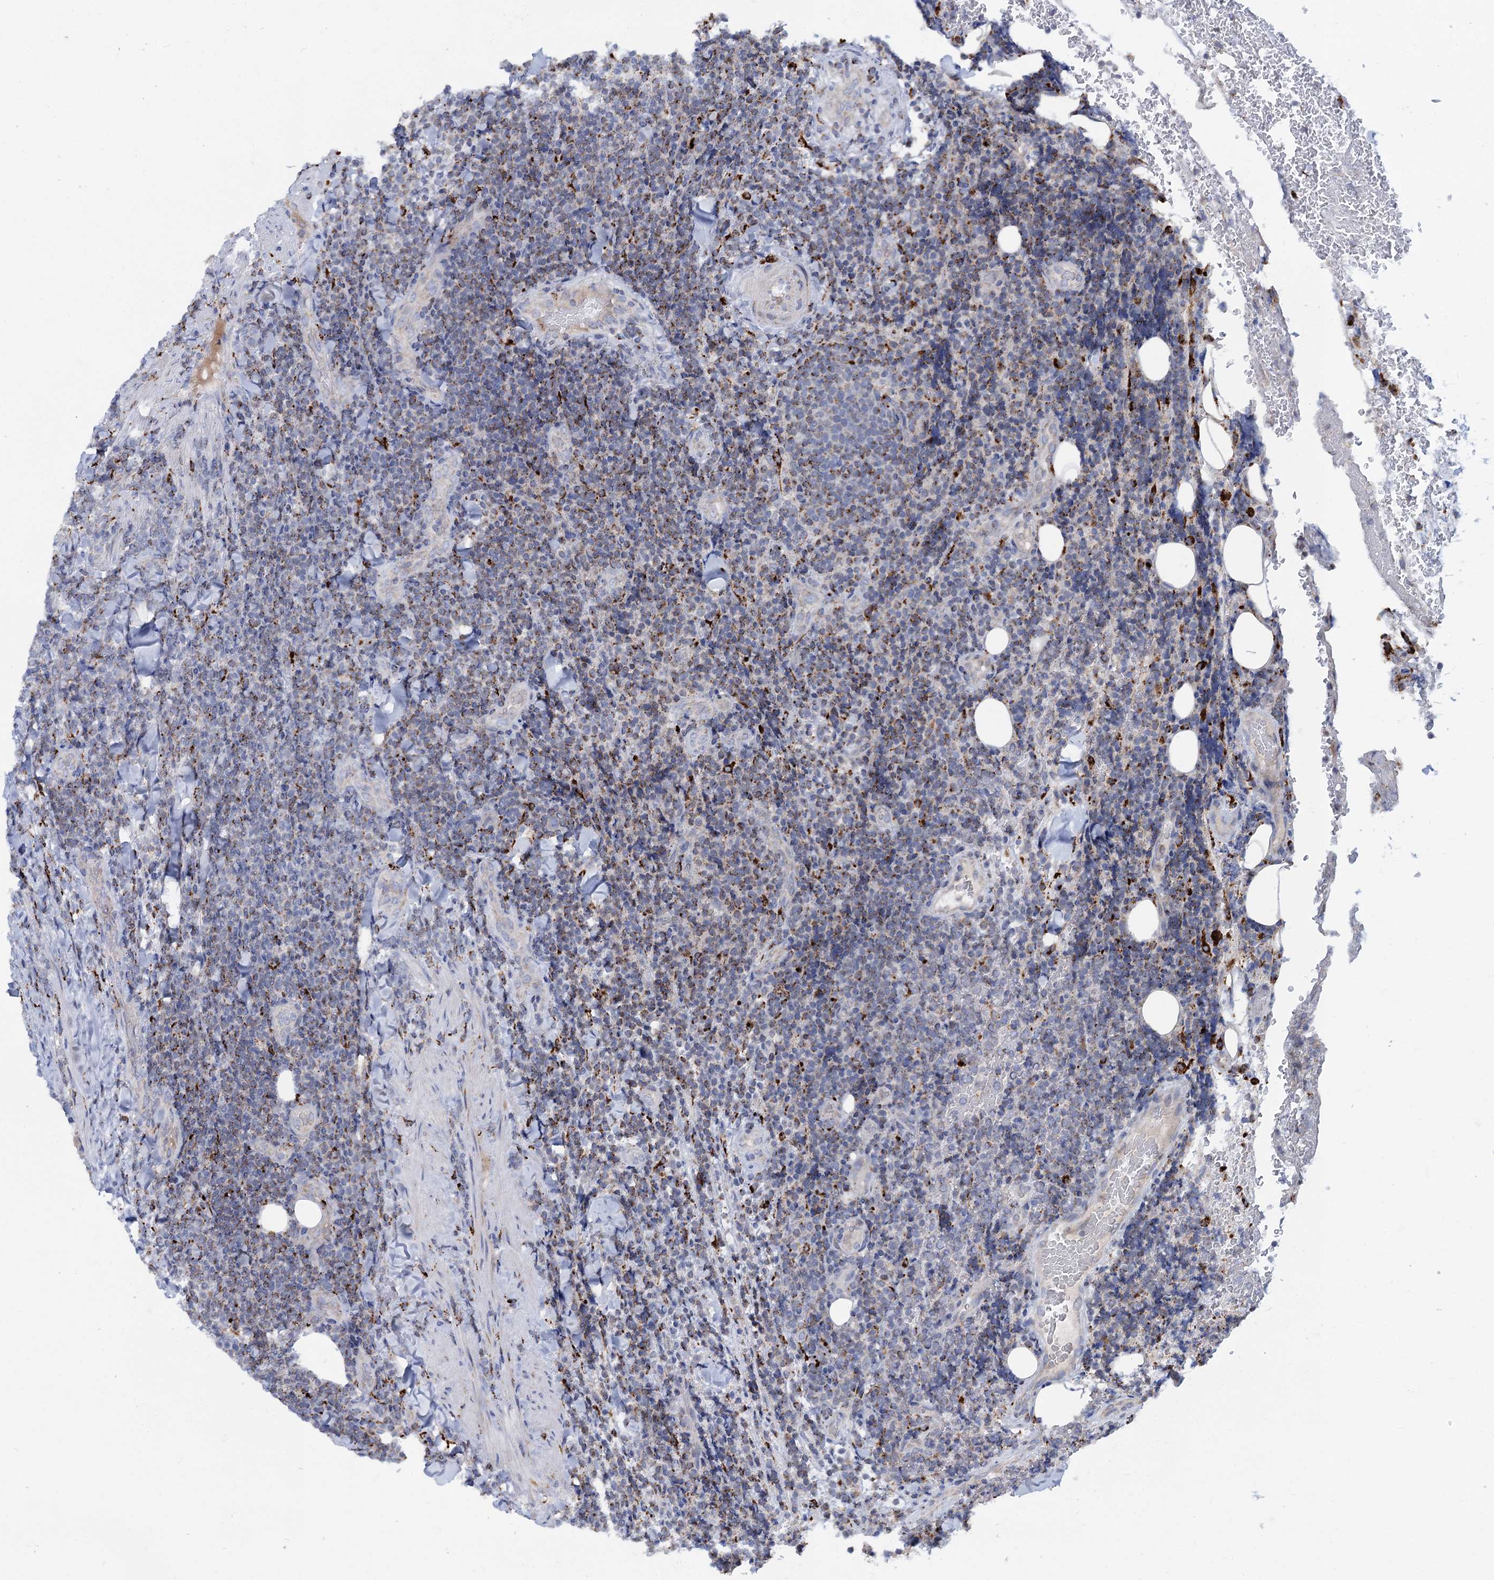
{"staining": {"intensity": "weak", "quantity": "25%-75%", "location": "cytoplasmic/membranous"}, "tissue": "lymphoma", "cell_type": "Tumor cells", "image_type": "cancer", "snomed": [{"axis": "morphology", "description": "Malignant lymphoma, non-Hodgkin's type, Low grade"}, {"axis": "topography", "description": "Lymph node"}], "caption": "Lymphoma was stained to show a protein in brown. There is low levels of weak cytoplasmic/membranous positivity in about 25%-75% of tumor cells. Nuclei are stained in blue.", "gene": "ANKS3", "patient": {"sex": "male", "age": 66}}